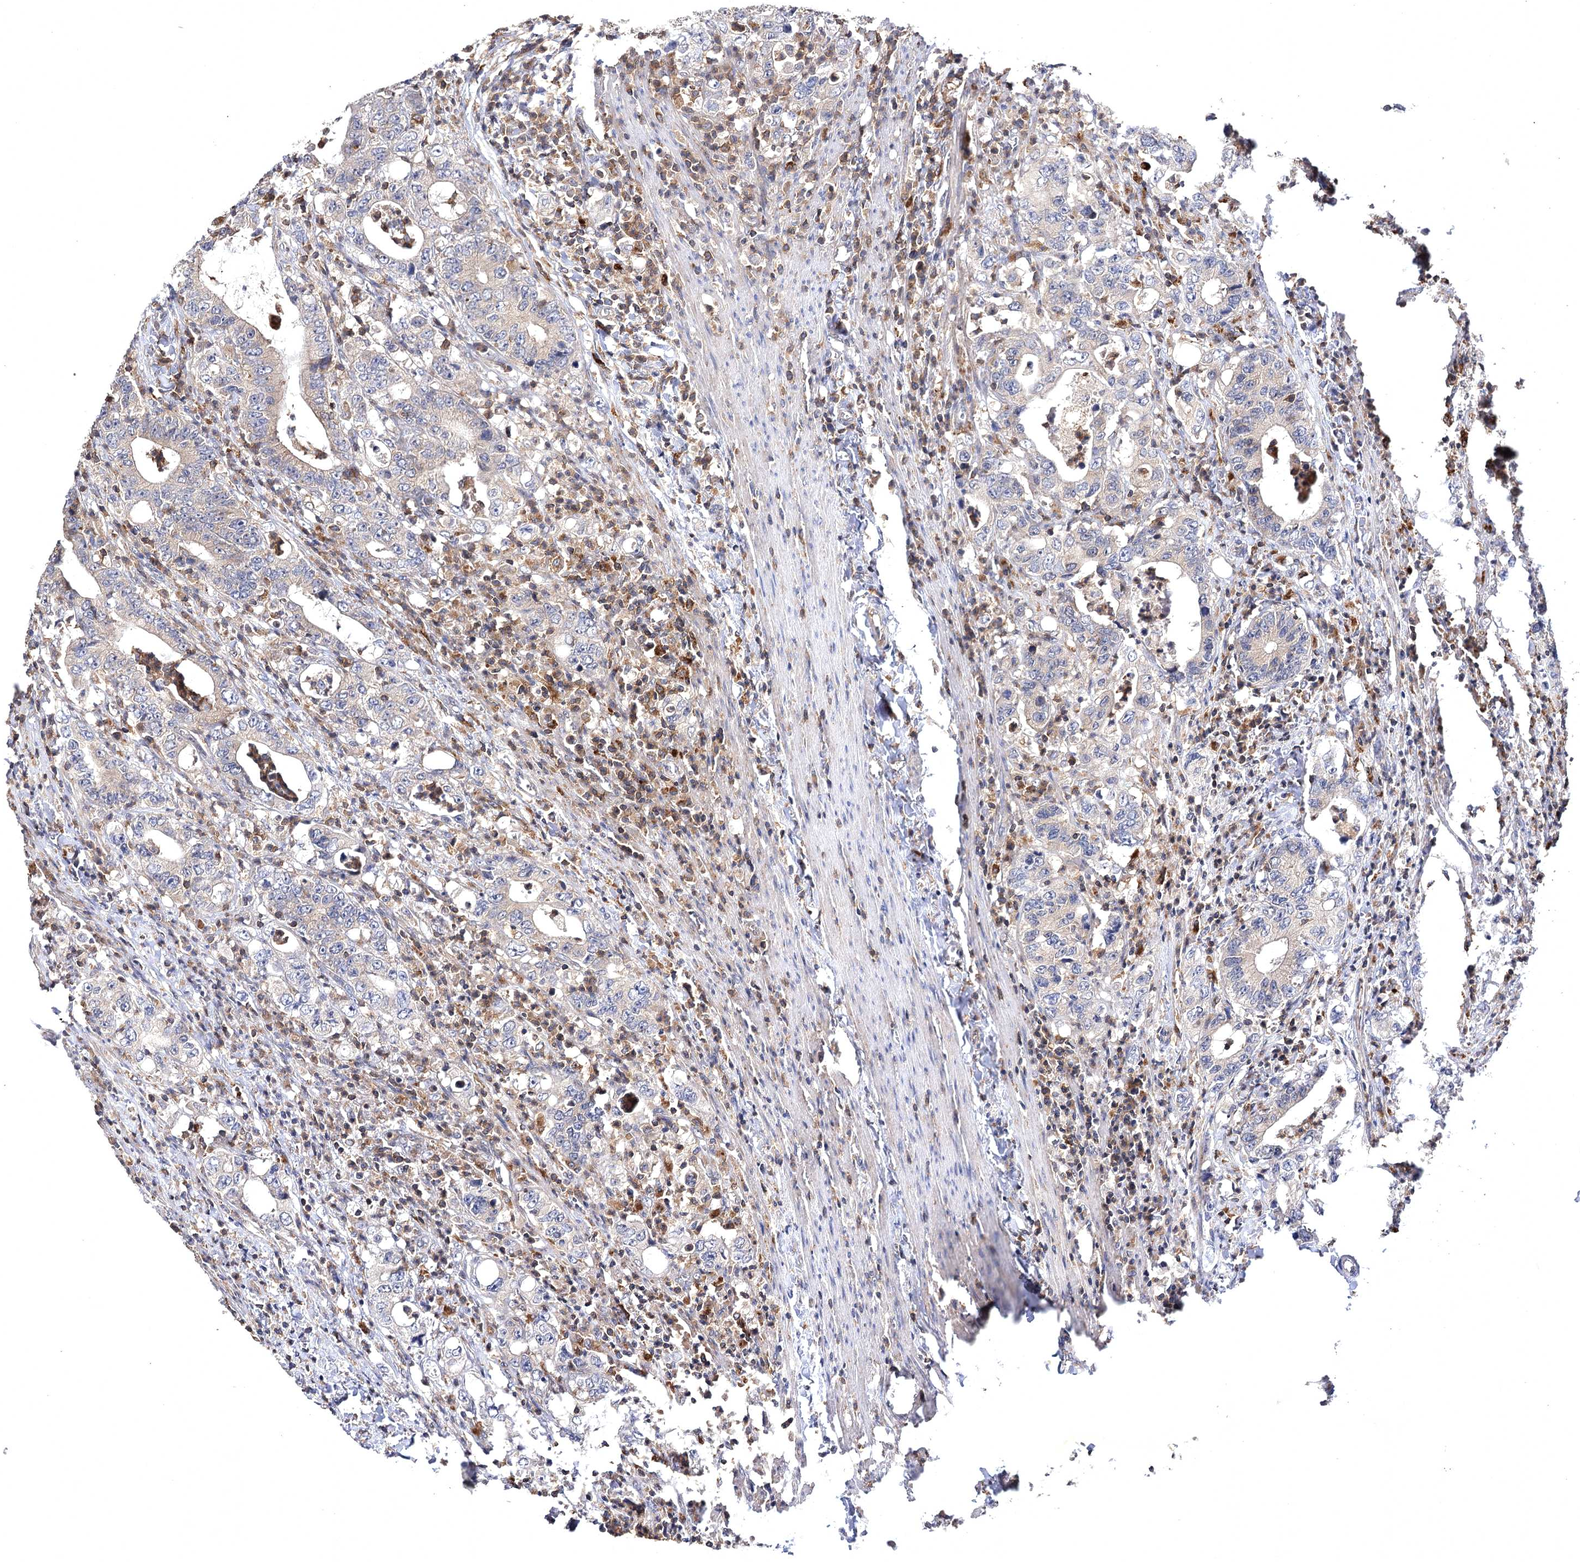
{"staining": {"intensity": "weak", "quantity": "<25%", "location": "cytoplasmic/membranous"}, "tissue": "colorectal cancer", "cell_type": "Tumor cells", "image_type": "cancer", "snomed": [{"axis": "morphology", "description": "Adenocarcinoma, NOS"}, {"axis": "topography", "description": "Colon"}], "caption": "Micrograph shows no protein staining in tumor cells of colorectal cancer (adenocarcinoma) tissue.", "gene": "BCR", "patient": {"sex": "female", "age": 75}}